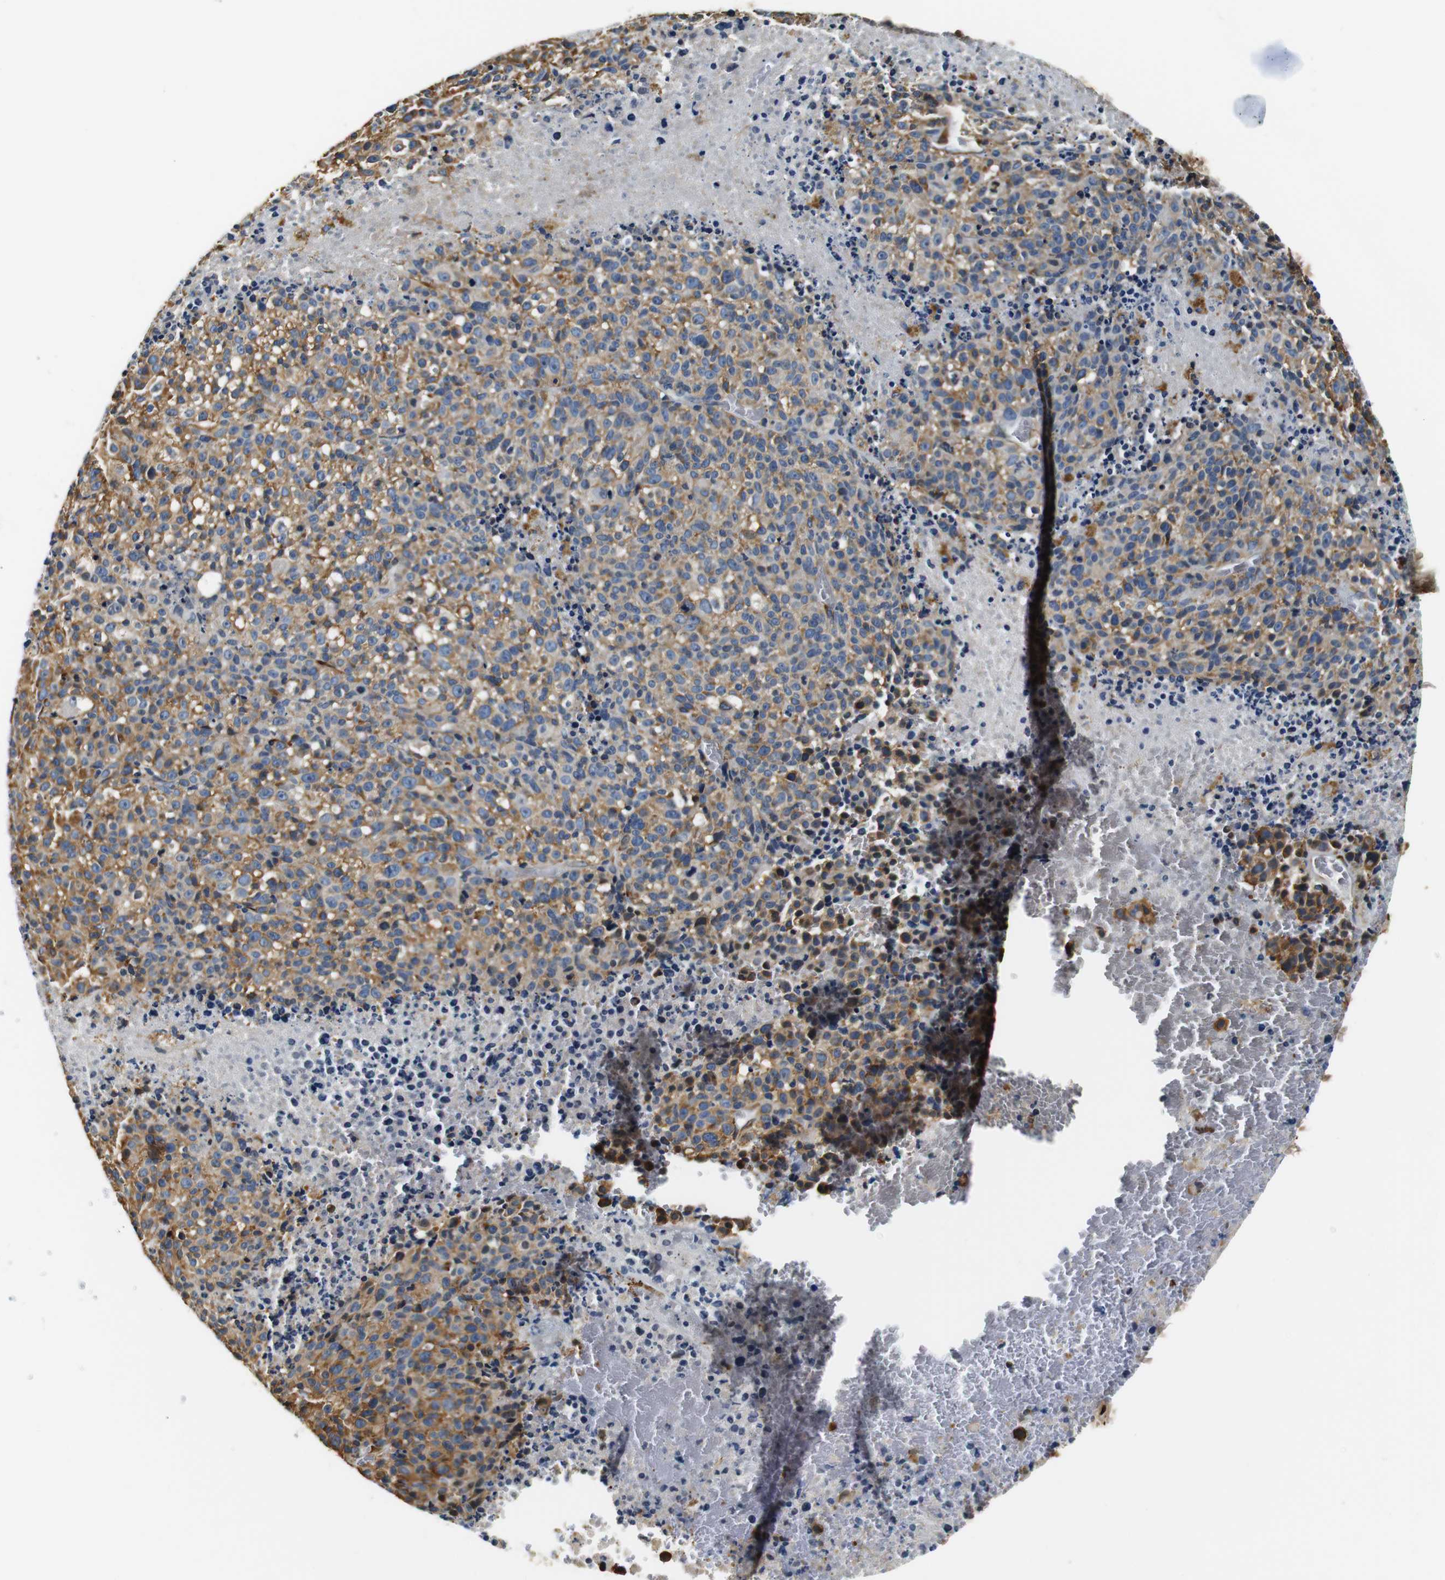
{"staining": {"intensity": "moderate", "quantity": ">75%", "location": "cytoplasmic/membranous"}, "tissue": "melanoma", "cell_type": "Tumor cells", "image_type": "cancer", "snomed": [{"axis": "morphology", "description": "Malignant melanoma, Metastatic site"}, {"axis": "topography", "description": "Cerebral cortex"}], "caption": "Malignant melanoma (metastatic site) was stained to show a protein in brown. There is medium levels of moderate cytoplasmic/membranous expression in about >75% of tumor cells.", "gene": "COL1A1", "patient": {"sex": "female", "age": 52}}